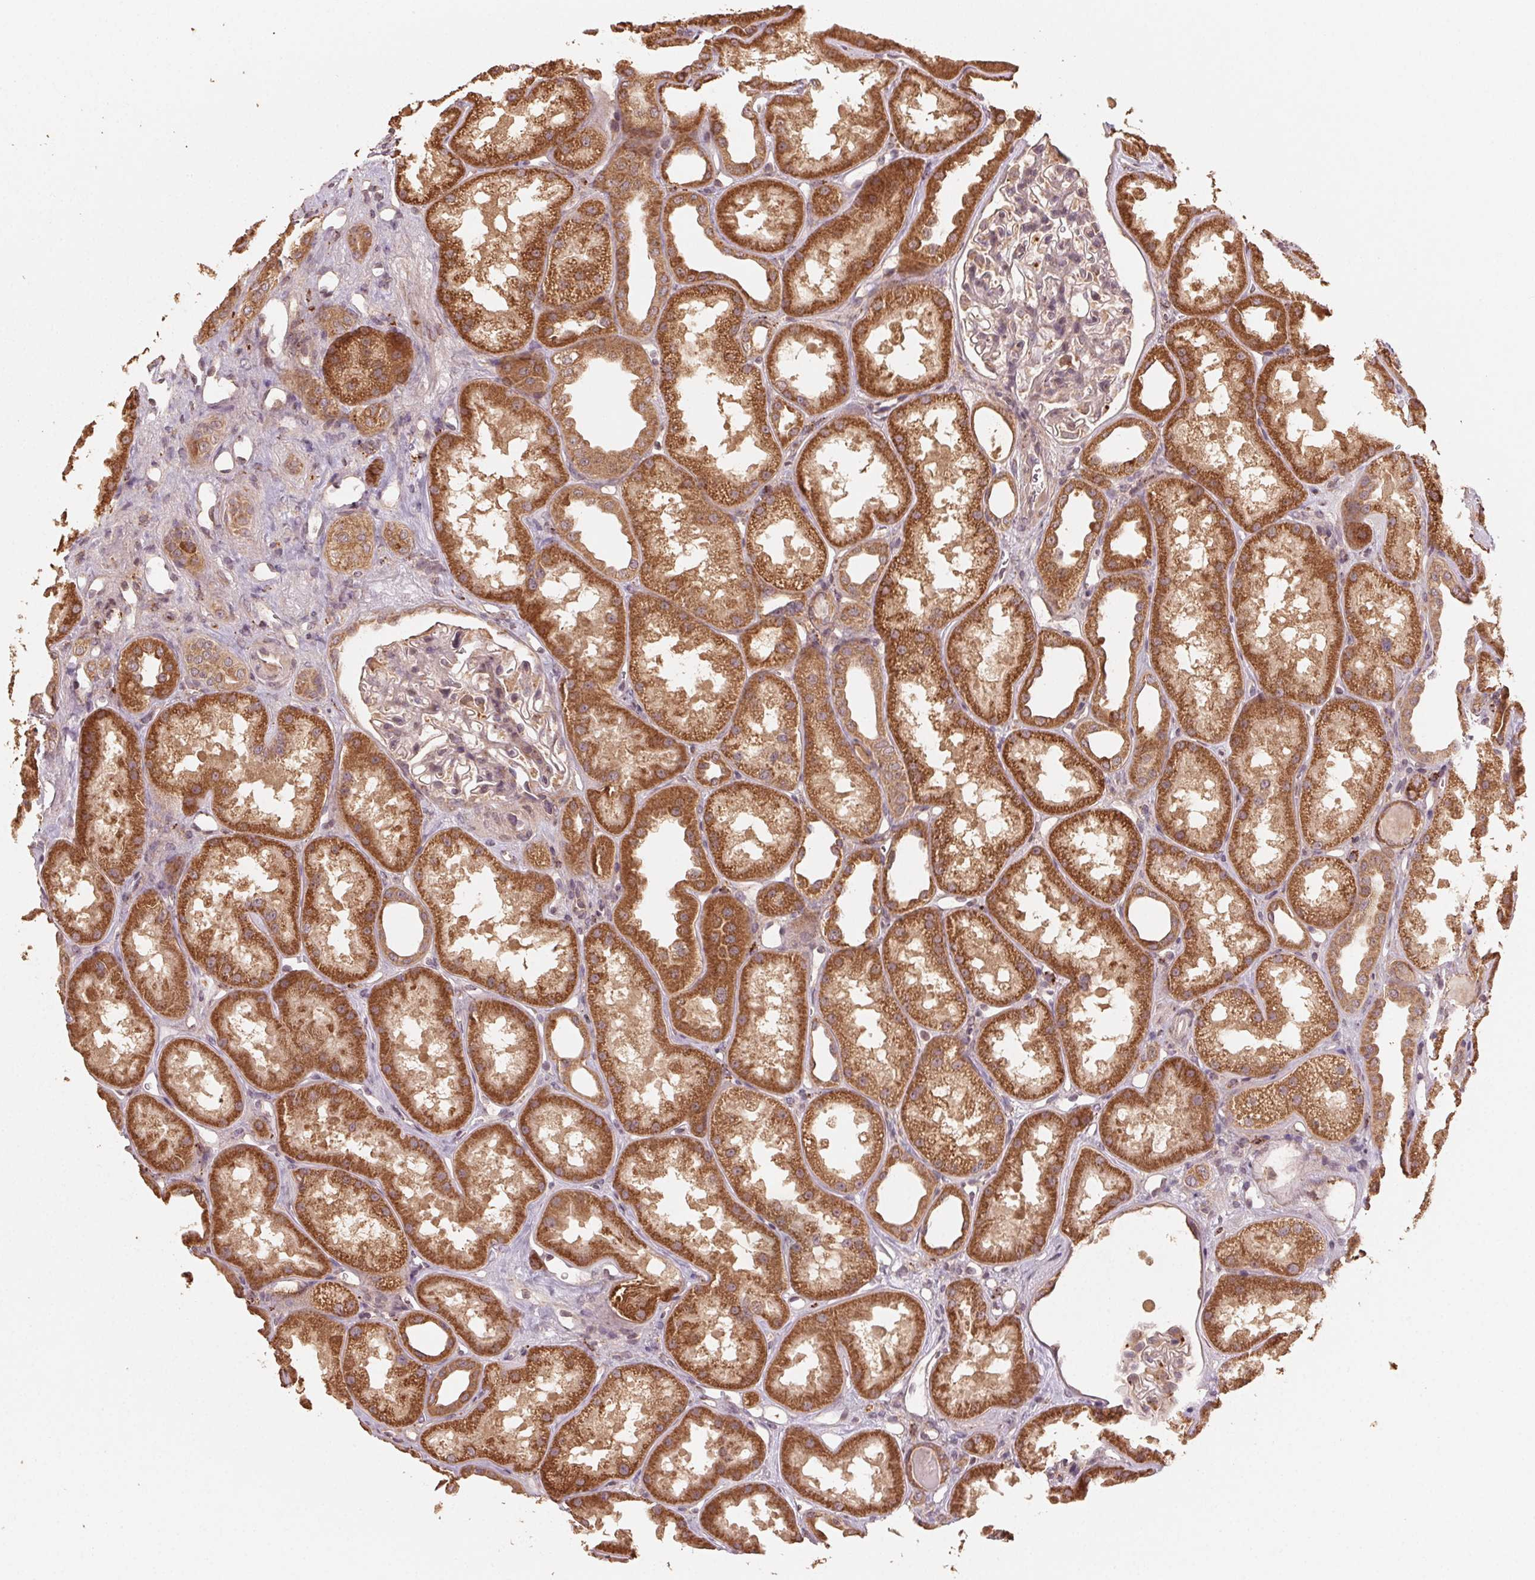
{"staining": {"intensity": "weak", "quantity": "25%-75%", "location": "cytoplasmic/membranous"}, "tissue": "kidney", "cell_type": "Cells in glomeruli", "image_type": "normal", "snomed": [{"axis": "morphology", "description": "Normal tissue, NOS"}, {"axis": "topography", "description": "Kidney"}], "caption": "The histopathology image reveals staining of benign kidney, revealing weak cytoplasmic/membranous protein positivity (brown color) within cells in glomeruli.", "gene": "WBP2", "patient": {"sex": "male", "age": 61}}